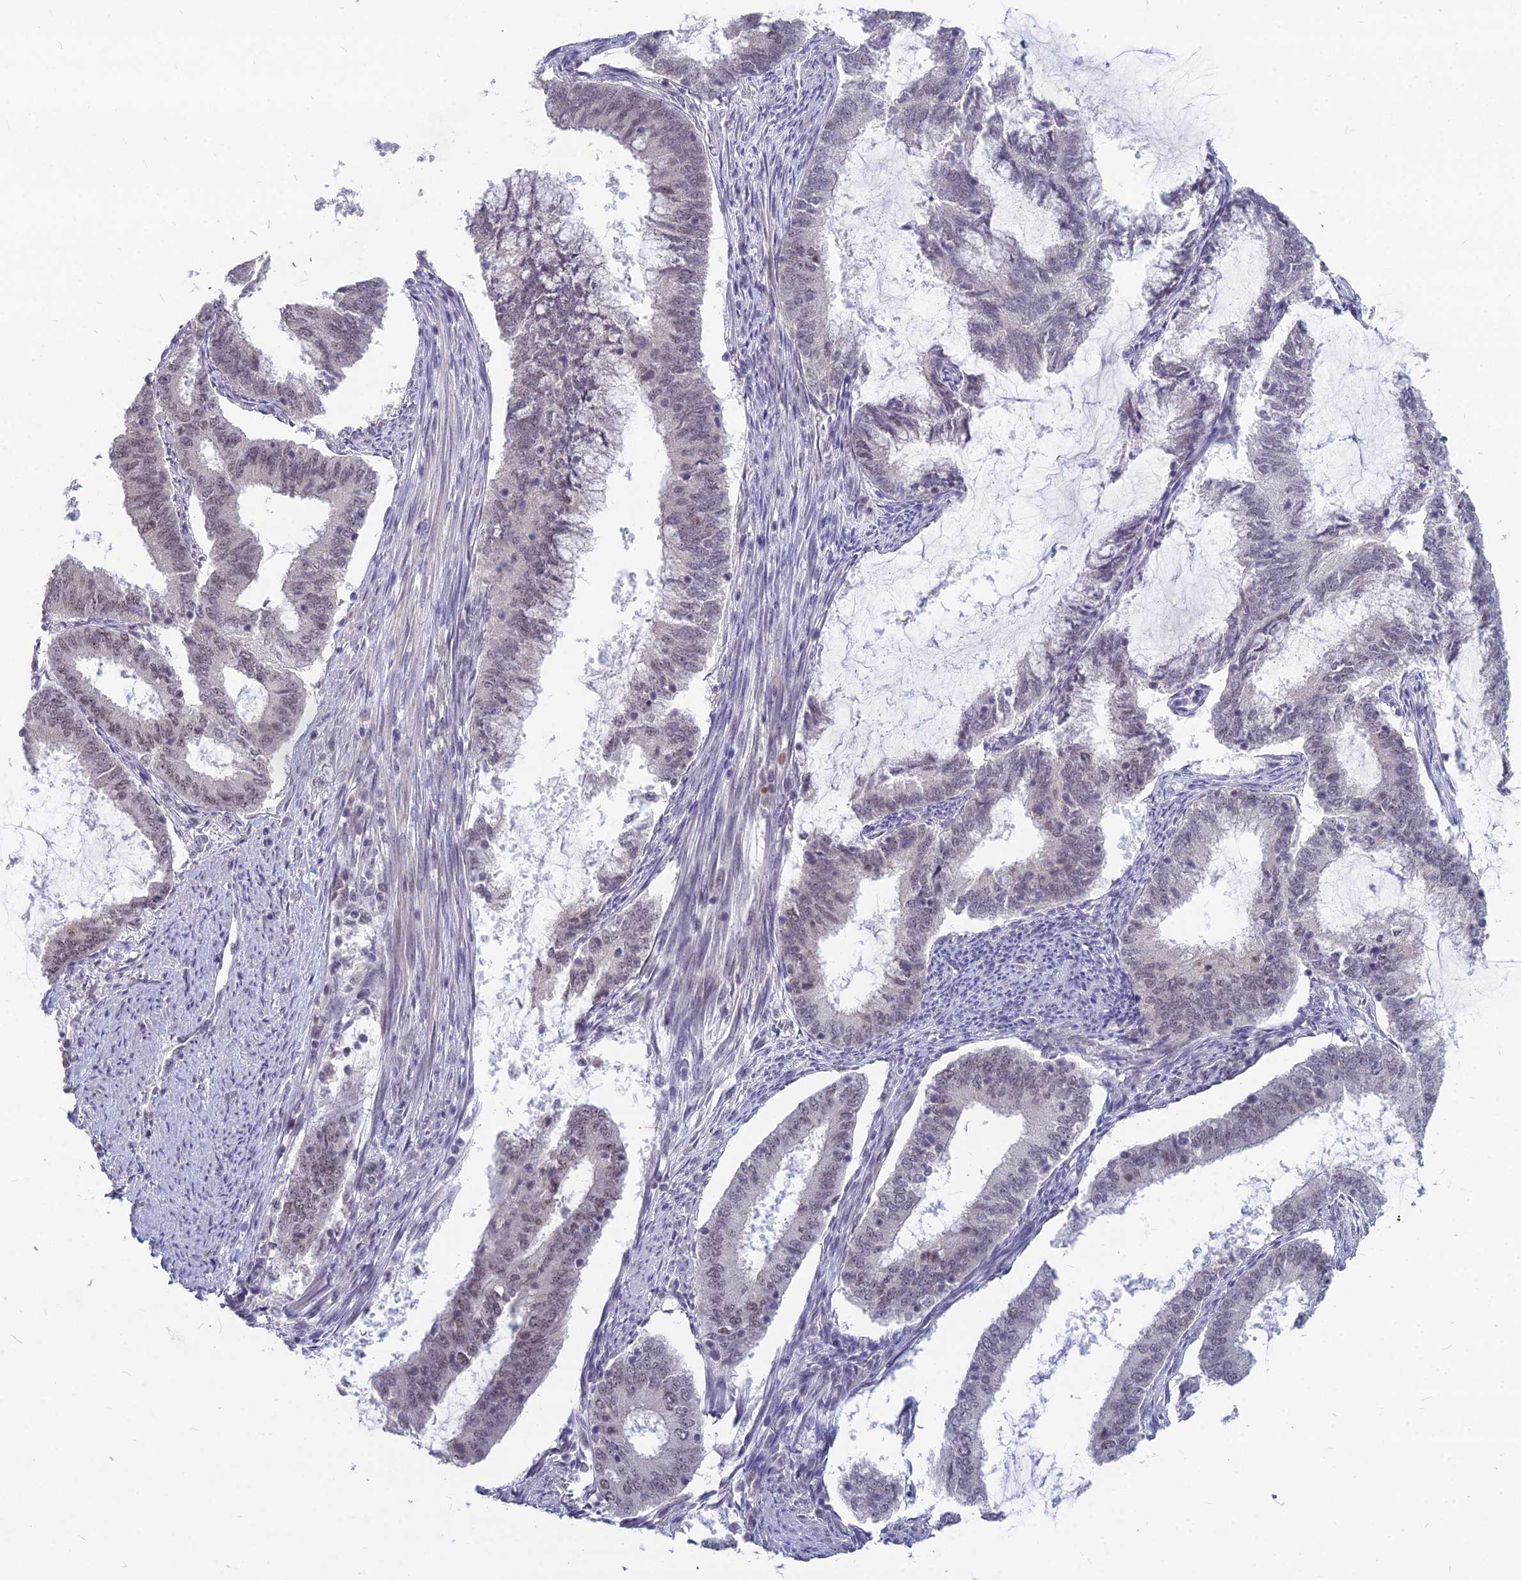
{"staining": {"intensity": "weak", "quantity": "<25%", "location": "nuclear"}, "tissue": "endometrial cancer", "cell_type": "Tumor cells", "image_type": "cancer", "snomed": [{"axis": "morphology", "description": "Adenocarcinoma, NOS"}, {"axis": "topography", "description": "Endometrium"}], "caption": "Tumor cells are negative for brown protein staining in endometrial cancer (adenocarcinoma). (Brightfield microscopy of DAB (3,3'-diaminobenzidine) immunohistochemistry (IHC) at high magnification).", "gene": "KAT7", "patient": {"sex": "female", "age": 51}}